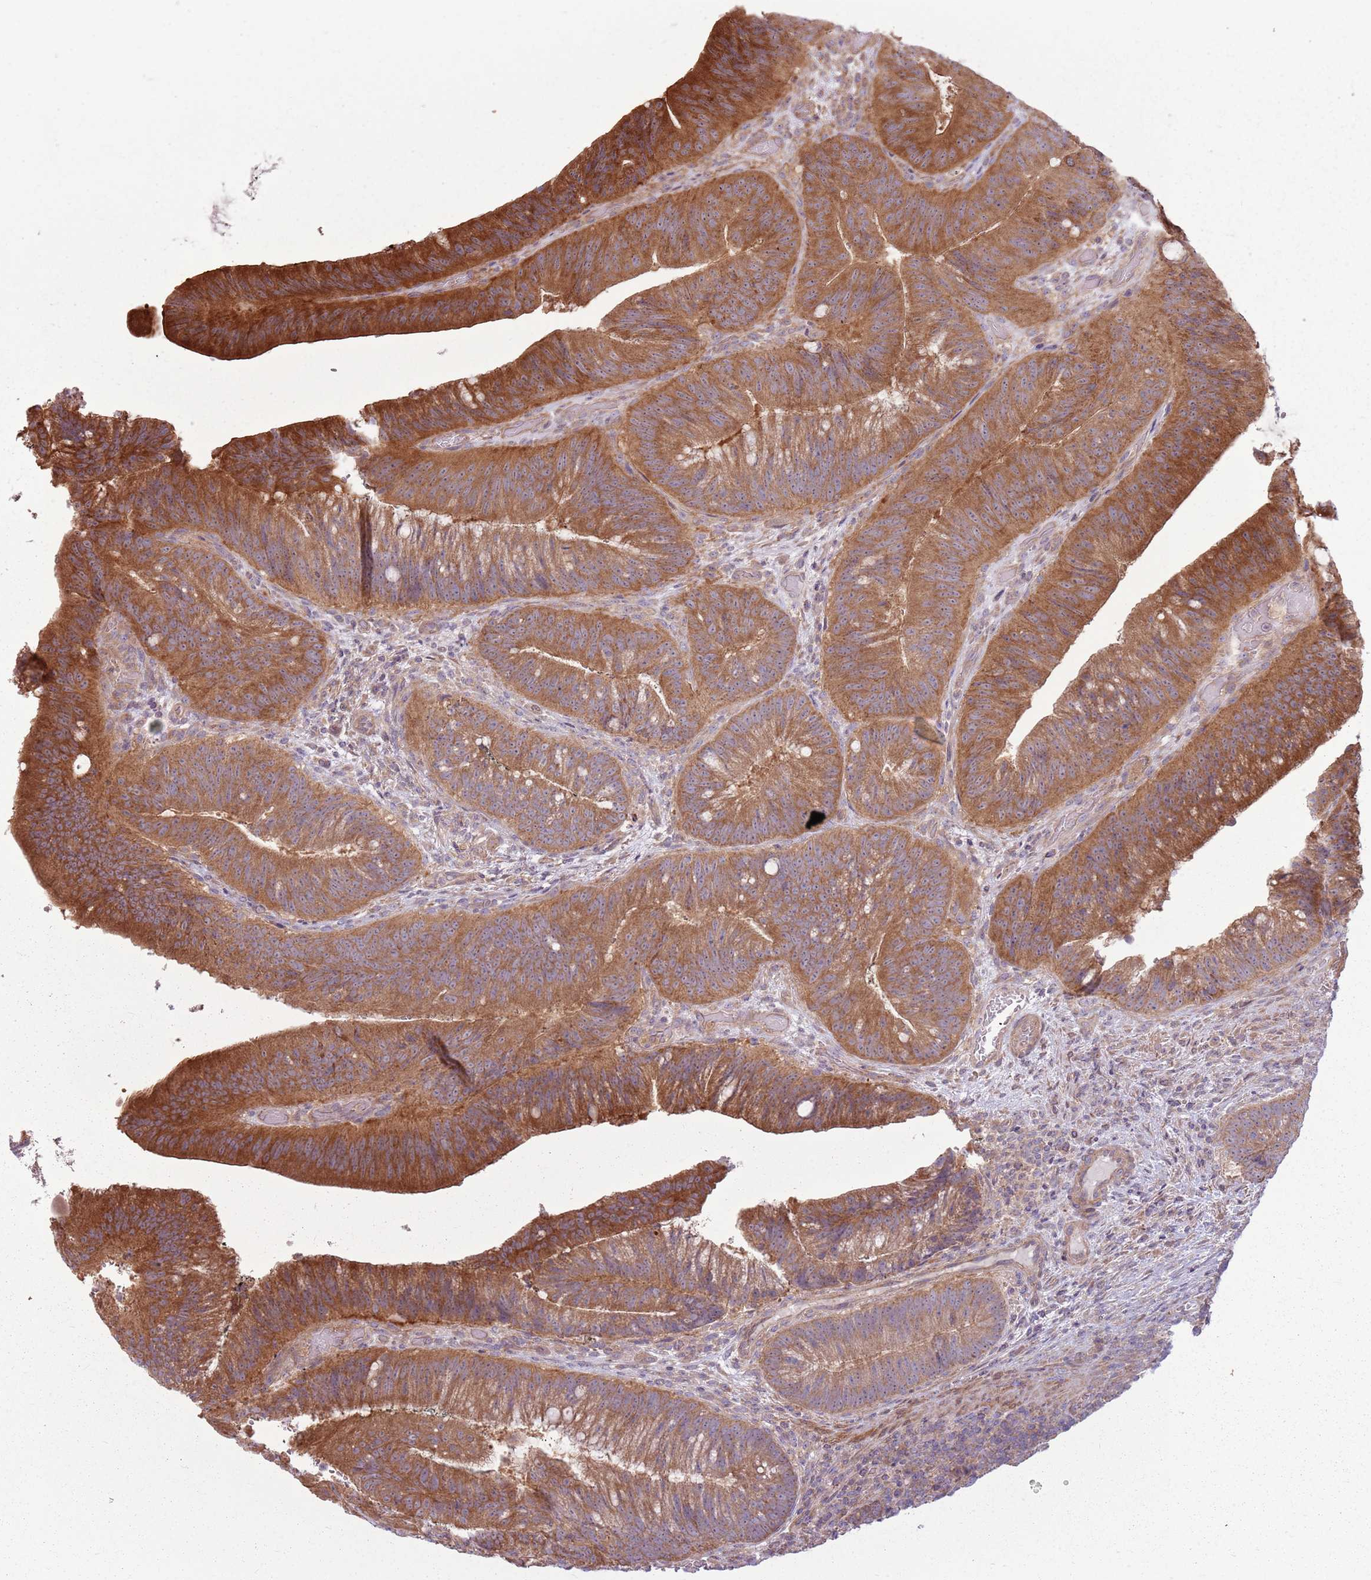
{"staining": {"intensity": "strong", "quantity": ">75%", "location": "cytoplasmic/membranous"}, "tissue": "colorectal cancer", "cell_type": "Tumor cells", "image_type": "cancer", "snomed": [{"axis": "morphology", "description": "Adenocarcinoma, NOS"}, {"axis": "topography", "description": "Colon"}], "caption": "This micrograph demonstrates IHC staining of human colorectal cancer, with high strong cytoplasmic/membranous expression in approximately >75% of tumor cells.", "gene": "RPL21", "patient": {"sex": "female", "age": 43}}